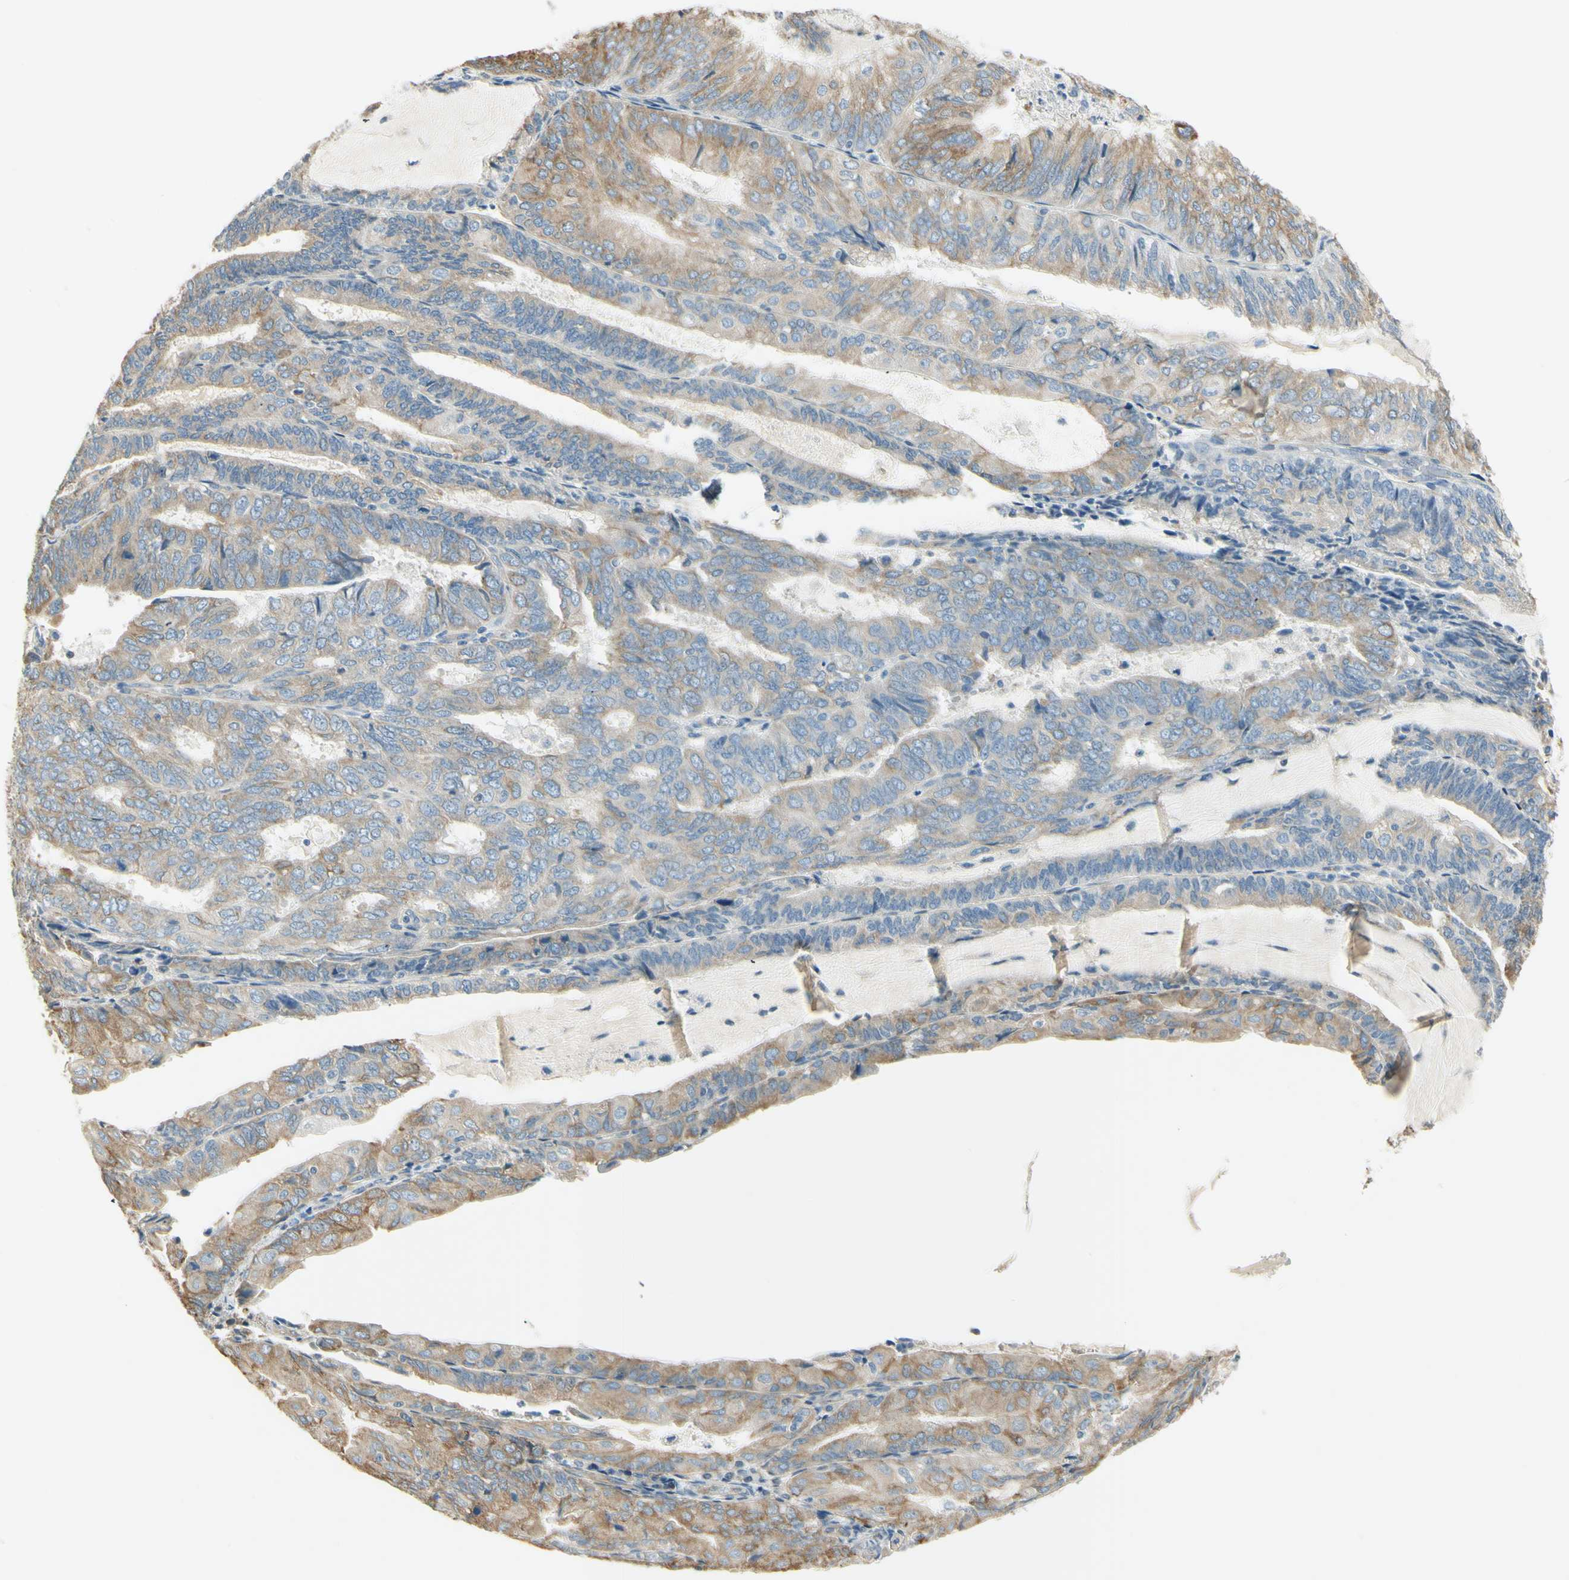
{"staining": {"intensity": "weak", "quantity": ">75%", "location": "cytoplasmic/membranous"}, "tissue": "endometrial cancer", "cell_type": "Tumor cells", "image_type": "cancer", "snomed": [{"axis": "morphology", "description": "Adenocarcinoma, NOS"}, {"axis": "topography", "description": "Endometrium"}], "caption": "Immunohistochemical staining of human endometrial adenocarcinoma displays low levels of weak cytoplasmic/membranous protein expression in about >75% of tumor cells. (IHC, brightfield microscopy, high magnification).", "gene": "IGDCC4", "patient": {"sex": "female", "age": 81}}